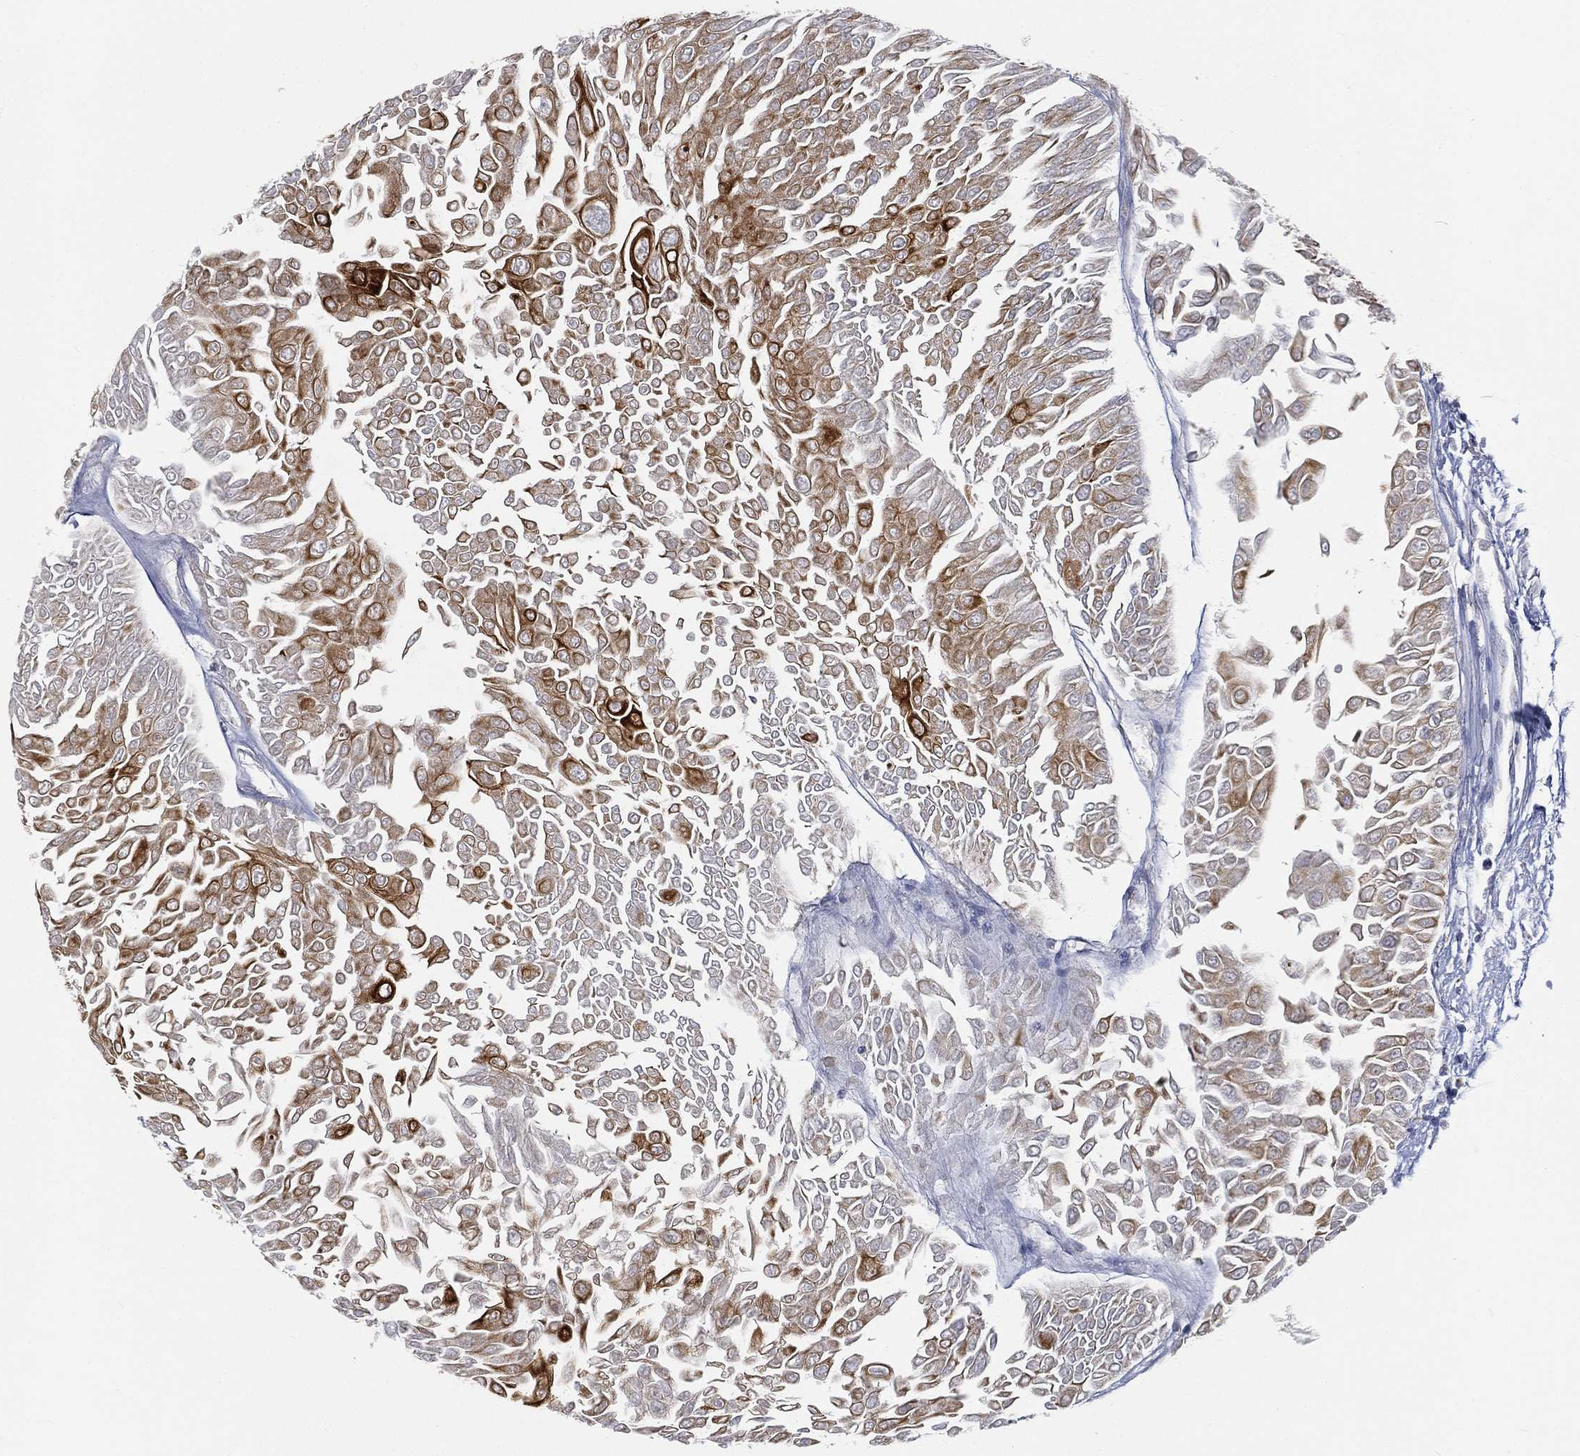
{"staining": {"intensity": "moderate", "quantity": "25%-75%", "location": "cytoplasmic/membranous"}, "tissue": "urothelial cancer", "cell_type": "Tumor cells", "image_type": "cancer", "snomed": [{"axis": "morphology", "description": "Urothelial carcinoma, Low grade"}, {"axis": "topography", "description": "Urinary bladder"}], "caption": "Immunohistochemistry (IHC) (DAB (3,3'-diaminobenzidine)) staining of human urothelial cancer reveals moderate cytoplasmic/membranous protein positivity in about 25%-75% of tumor cells.", "gene": "TICAM1", "patient": {"sex": "male", "age": 67}}